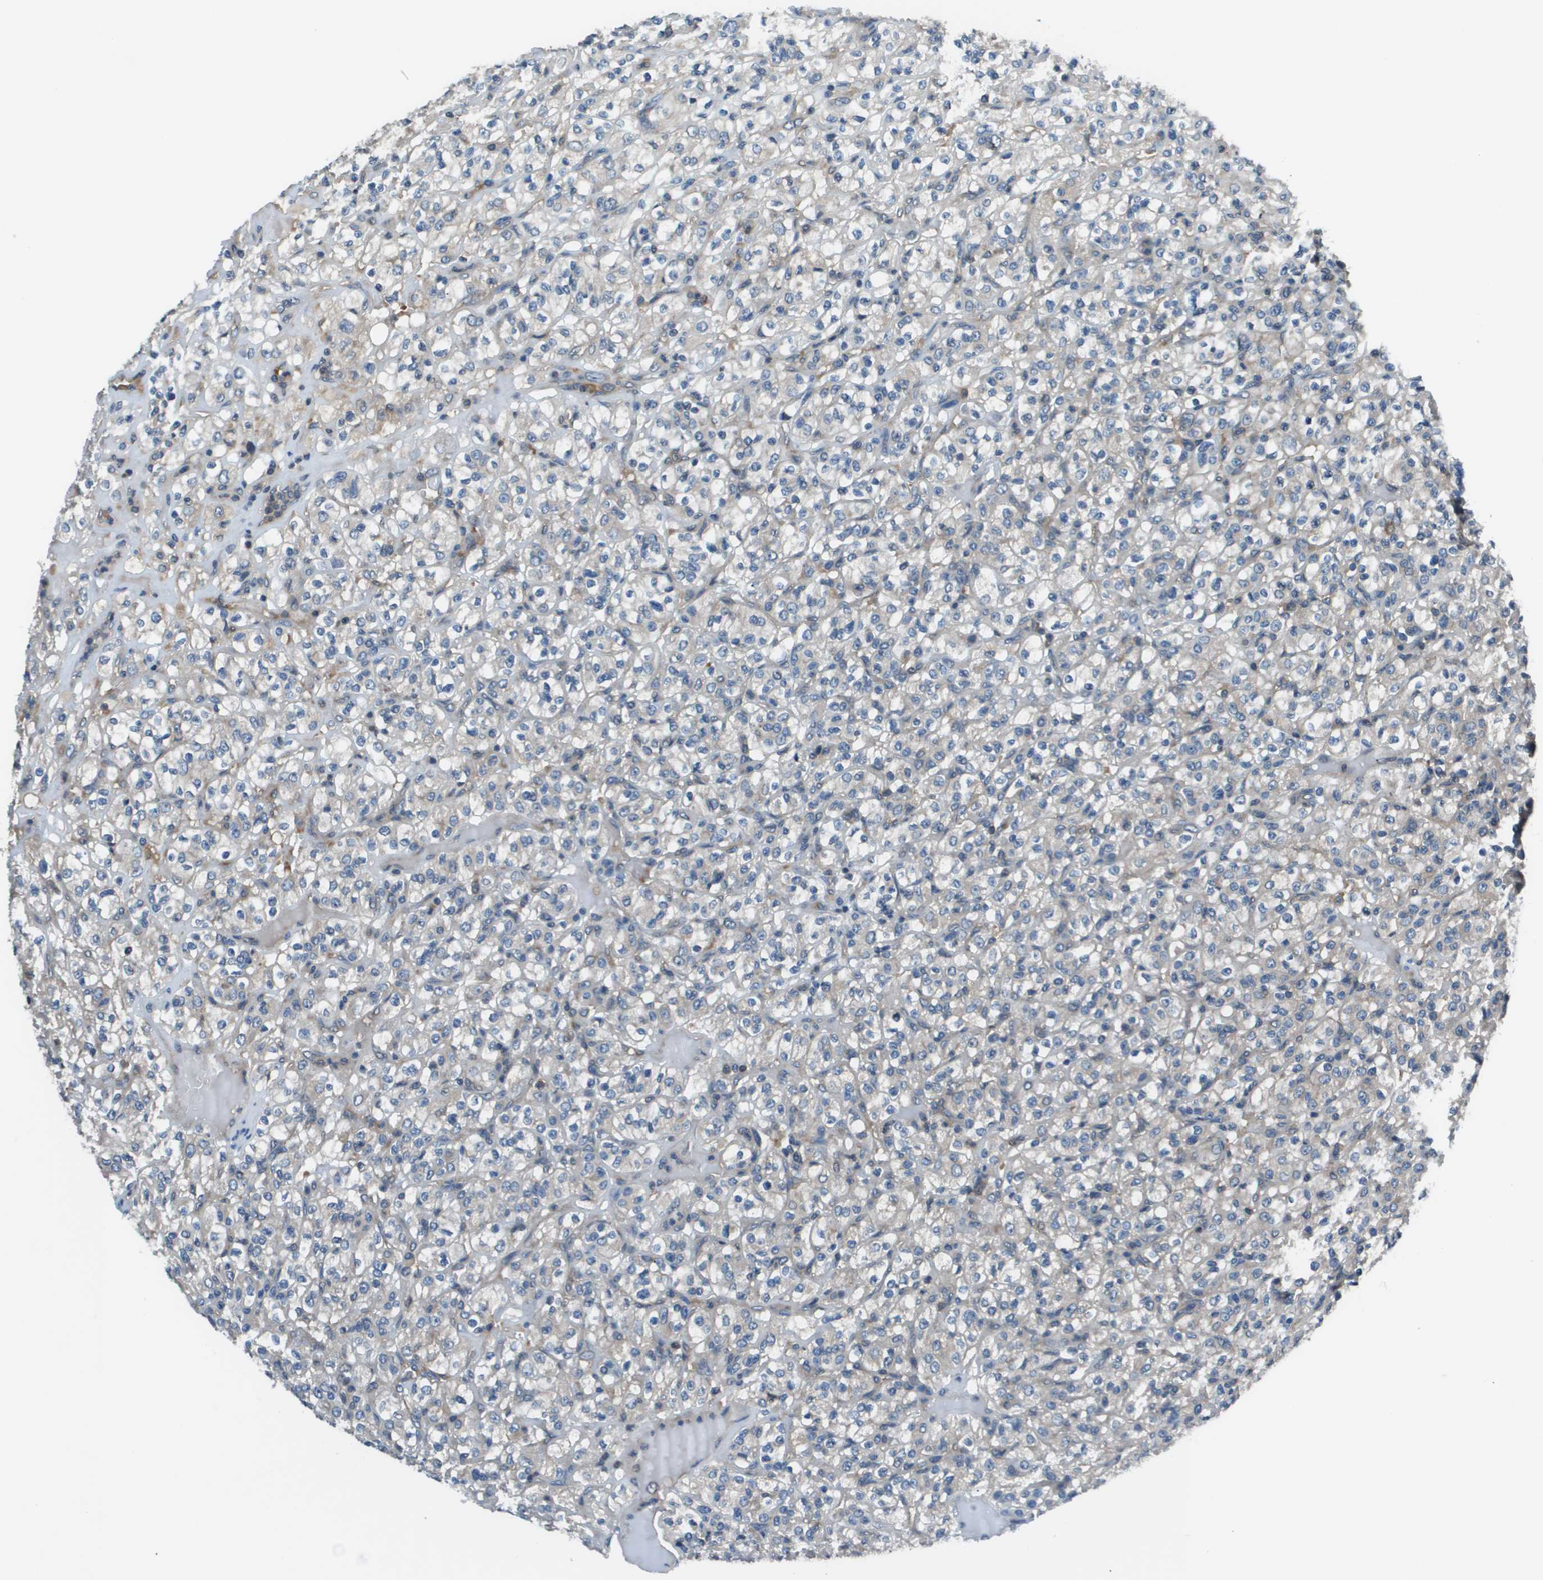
{"staining": {"intensity": "negative", "quantity": "none", "location": "none"}, "tissue": "renal cancer", "cell_type": "Tumor cells", "image_type": "cancer", "snomed": [{"axis": "morphology", "description": "Normal tissue, NOS"}, {"axis": "morphology", "description": "Adenocarcinoma, NOS"}, {"axis": "topography", "description": "Kidney"}], "caption": "Renal cancer (adenocarcinoma) was stained to show a protein in brown. There is no significant positivity in tumor cells.", "gene": "EIF3B", "patient": {"sex": "female", "age": 72}}